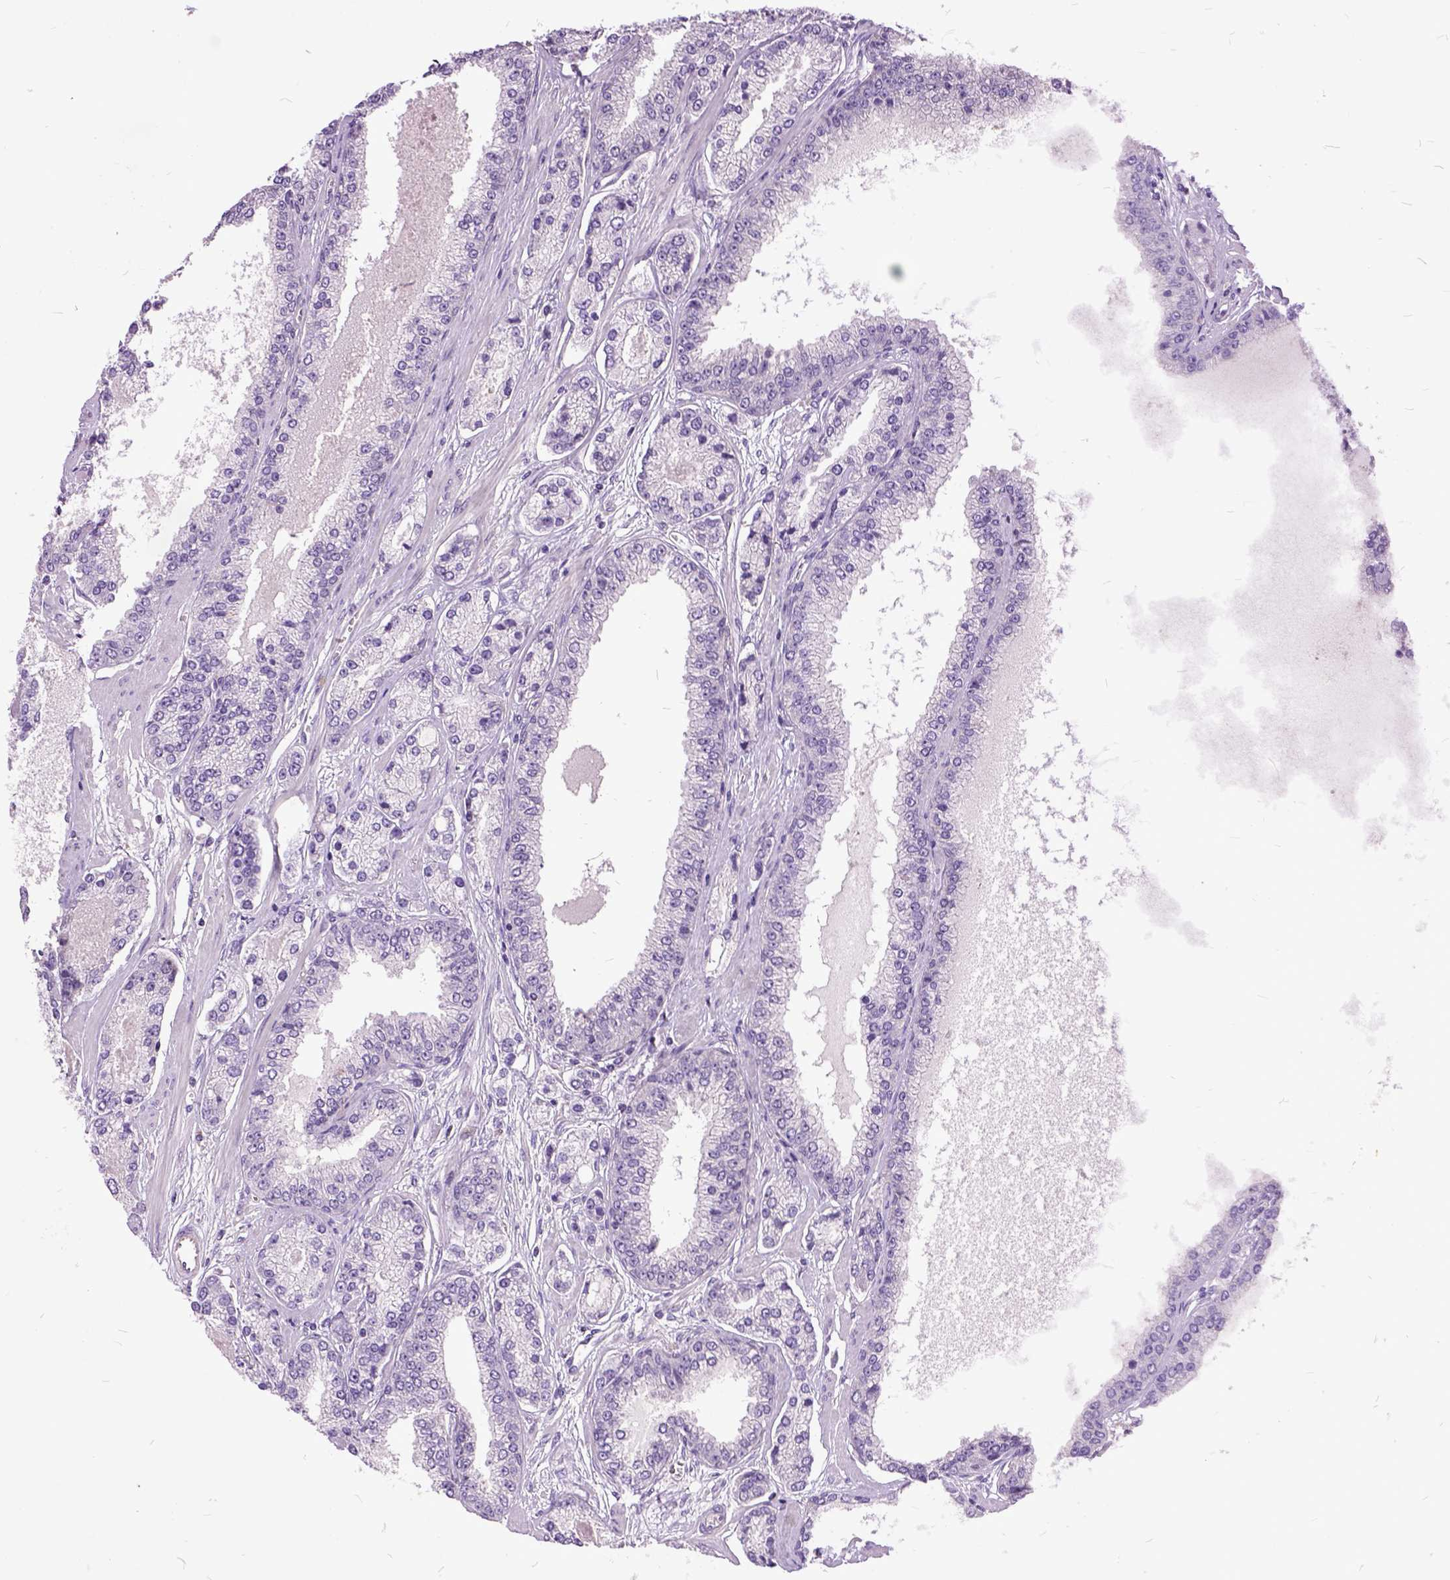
{"staining": {"intensity": "negative", "quantity": "none", "location": "none"}, "tissue": "prostate cancer", "cell_type": "Tumor cells", "image_type": "cancer", "snomed": [{"axis": "morphology", "description": "Adenocarcinoma, NOS"}, {"axis": "topography", "description": "Prostate"}], "caption": "A high-resolution histopathology image shows IHC staining of prostate cancer, which exhibits no significant positivity in tumor cells. The staining is performed using DAB (3,3'-diaminobenzidine) brown chromogen with nuclei counter-stained in using hematoxylin.", "gene": "AREG", "patient": {"sex": "male", "age": 64}}